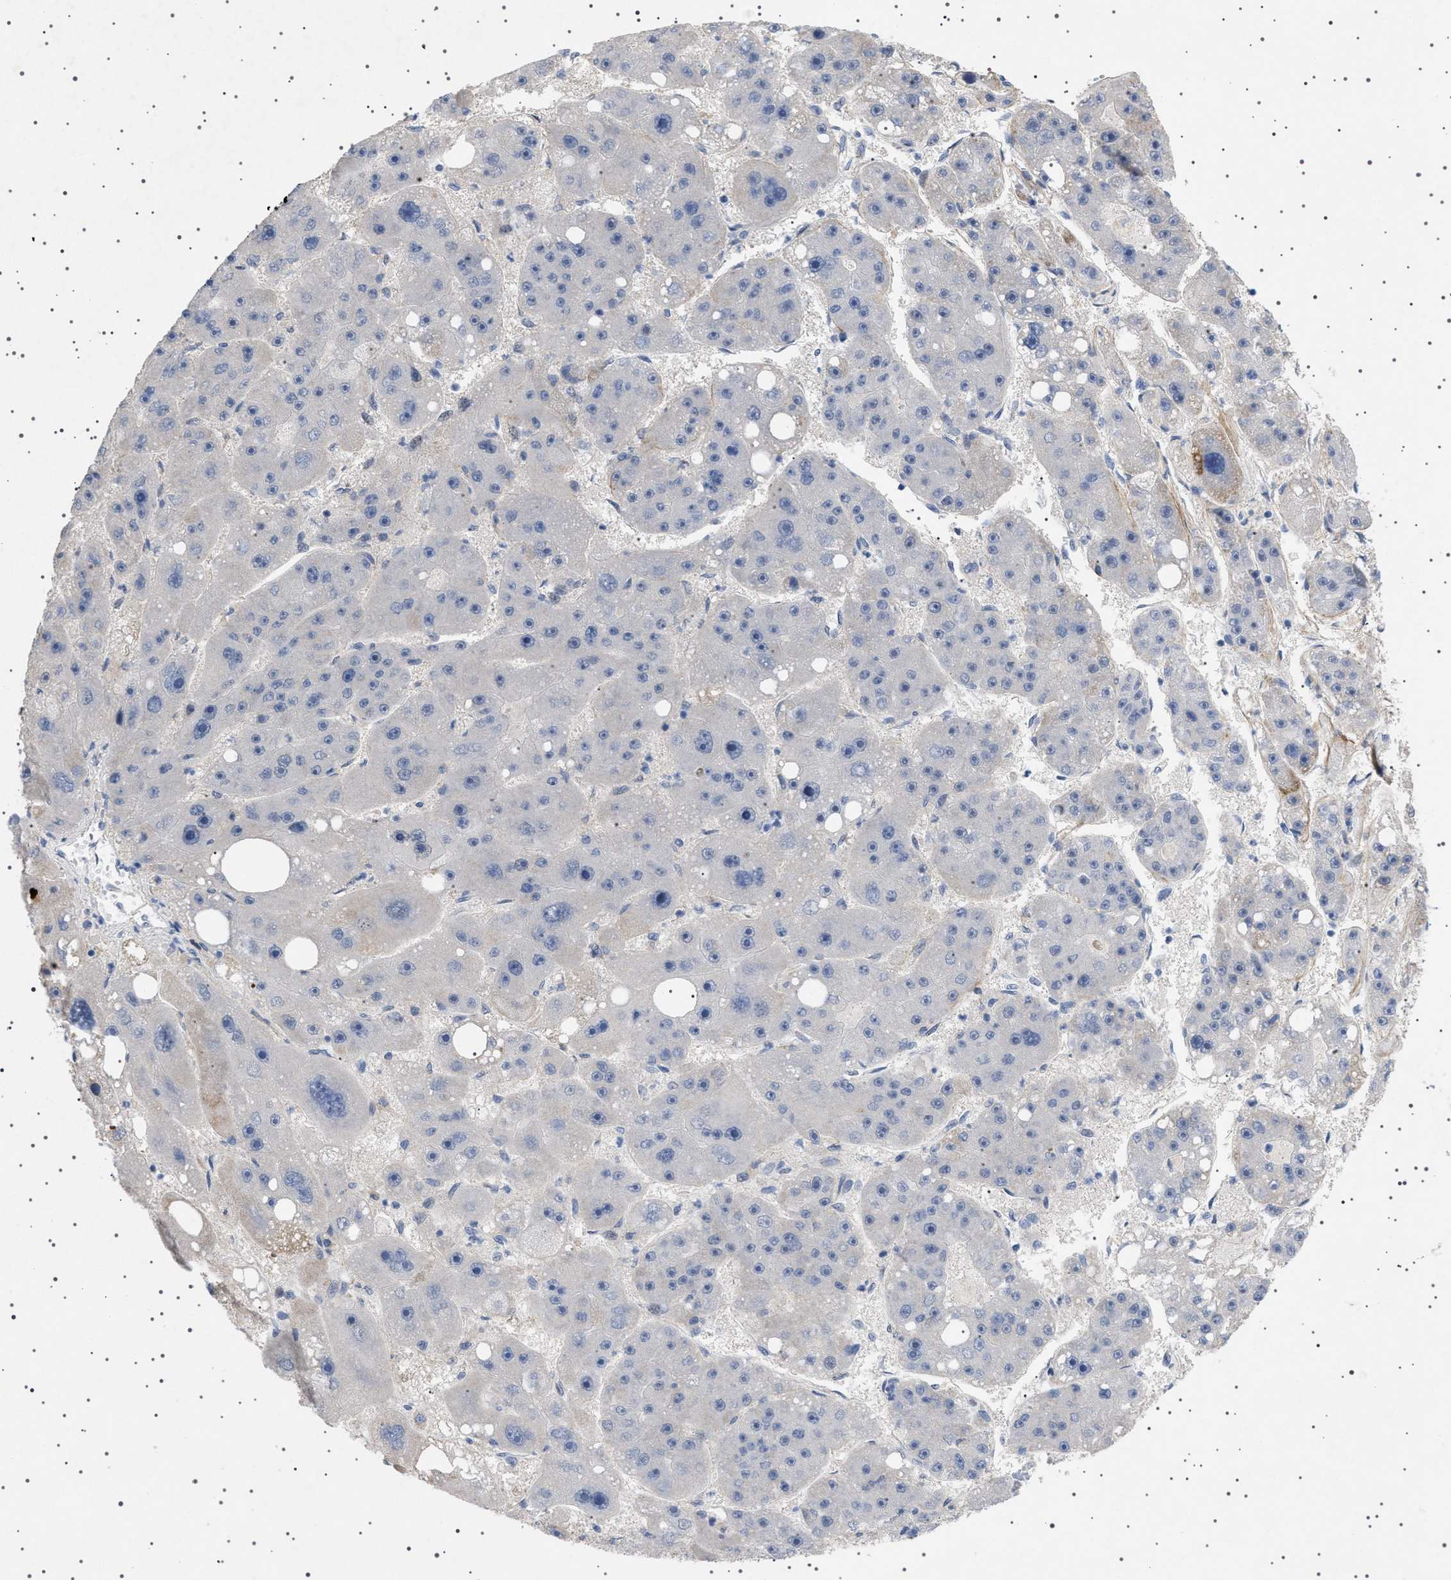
{"staining": {"intensity": "weak", "quantity": "<25%", "location": "cytoplasmic/membranous"}, "tissue": "liver cancer", "cell_type": "Tumor cells", "image_type": "cancer", "snomed": [{"axis": "morphology", "description": "Carcinoma, Hepatocellular, NOS"}, {"axis": "topography", "description": "Liver"}], "caption": "Immunohistochemistry histopathology image of liver cancer (hepatocellular carcinoma) stained for a protein (brown), which shows no staining in tumor cells. (Immunohistochemistry (ihc), brightfield microscopy, high magnification).", "gene": "HTR1A", "patient": {"sex": "female", "age": 61}}